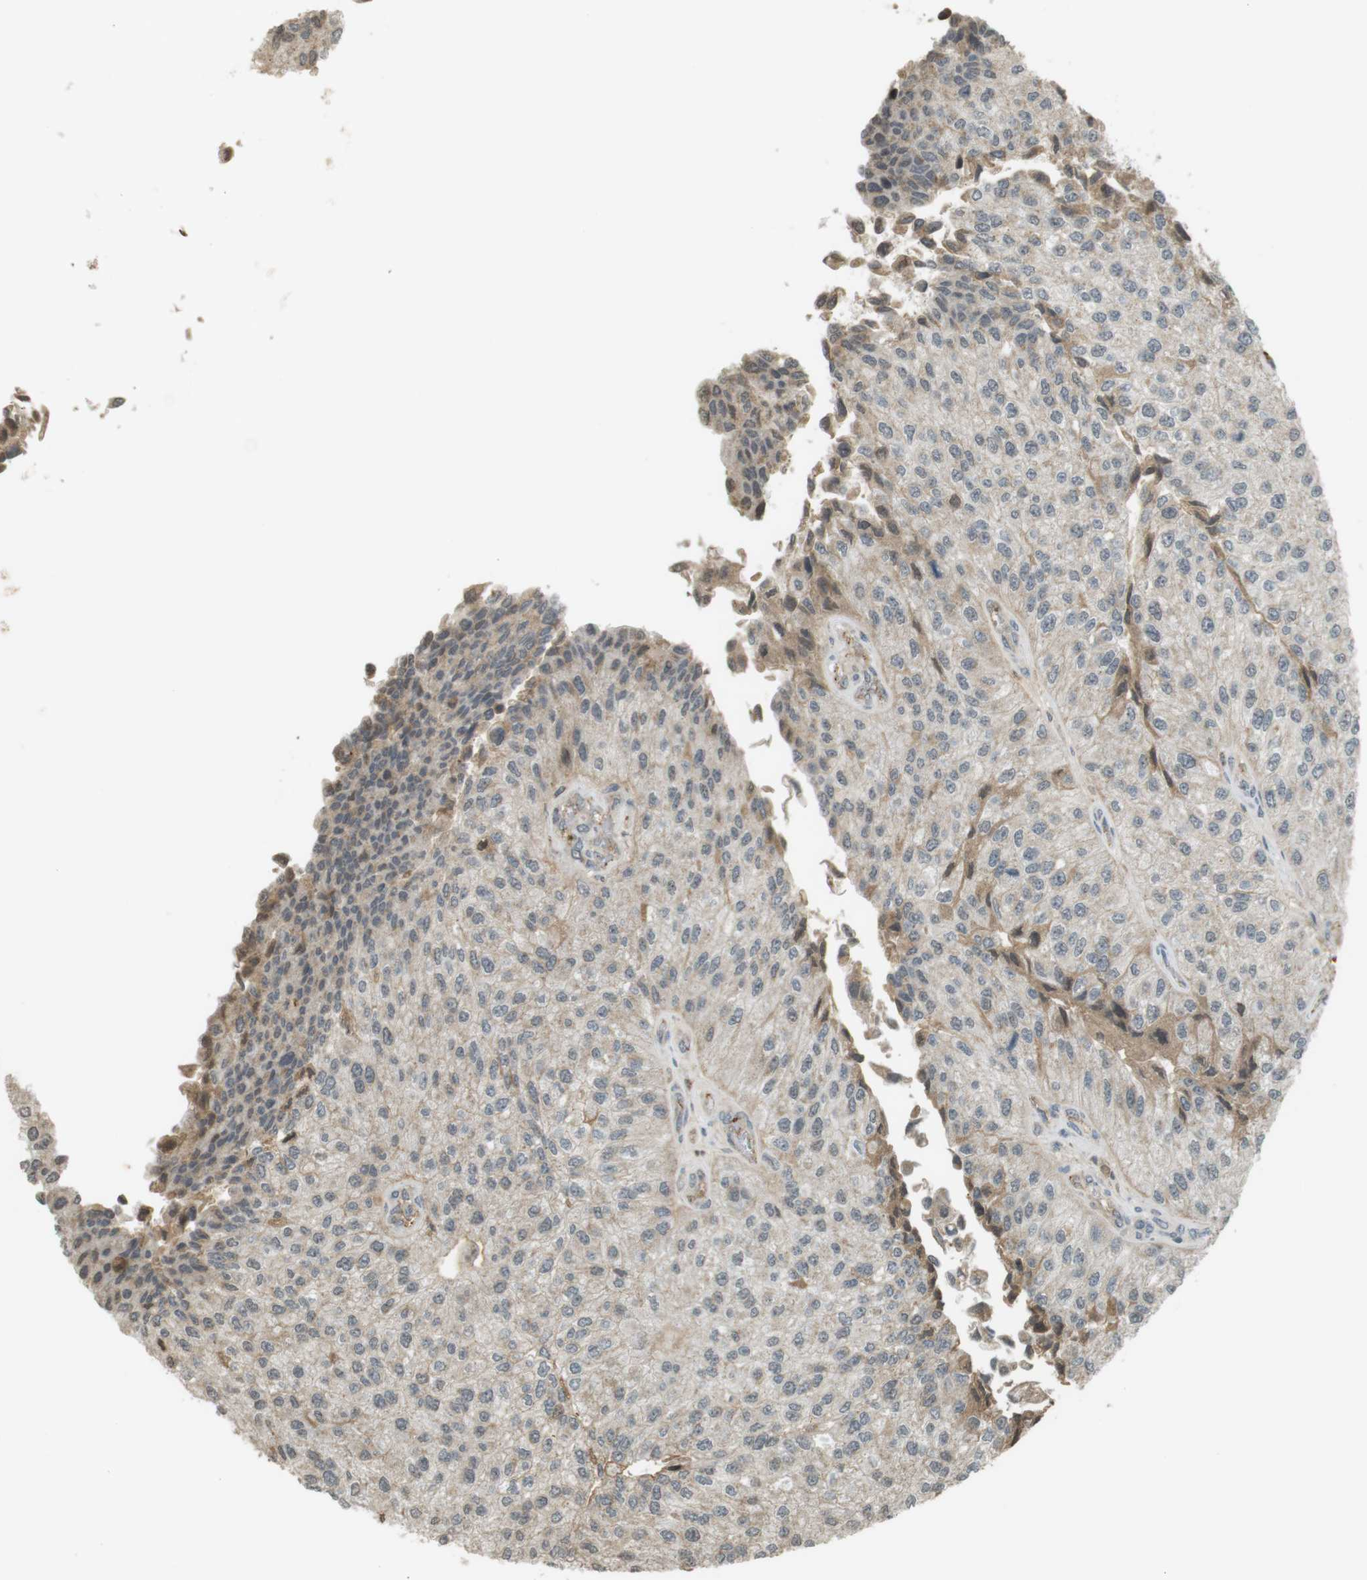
{"staining": {"intensity": "weak", "quantity": "<25%", "location": "cytoplasmic/membranous"}, "tissue": "urothelial cancer", "cell_type": "Tumor cells", "image_type": "cancer", "snomed": [{"axis": "morphology", "description": "Urothelial carcinoma, High grade"}, {"axis": "topography", "description": "Kidney"}, {"axis": "topography", "description": "Urinary bladder"}], "caption": "Immunohistochemical staining of human urothelial cancer demonstrates no significant positivity in tumor cells.", "gene": "SRR", "patient": {"sex": "male", "age": 77}}